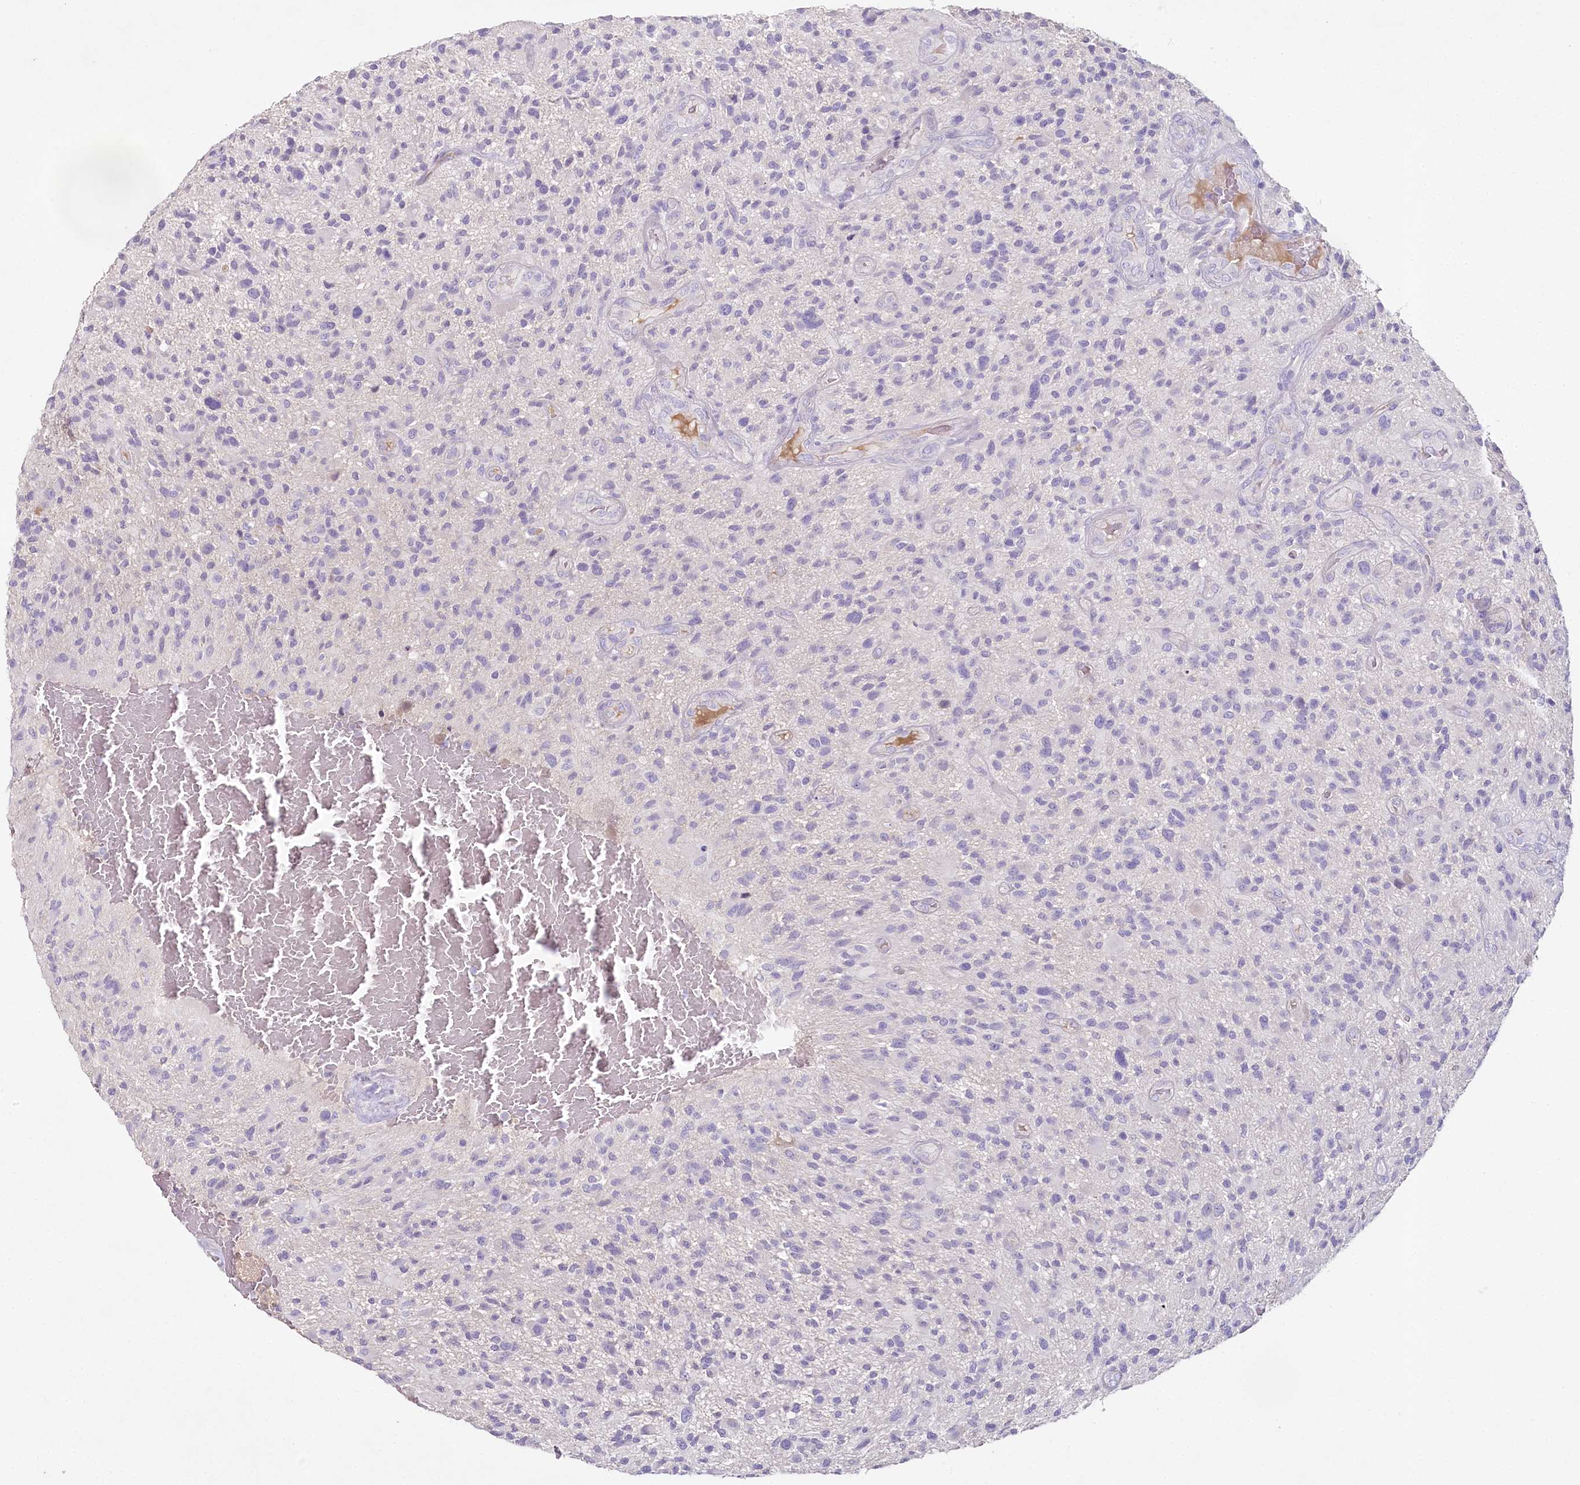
{"staining": {"intensity": "negative", "quantity": "none", "location": "none"}, "tissue": "glioma", "cell_type": "Tumor cells", "image_type": "cancer", "snomed": [{"axis": "morphology", "description": "Glioma, malignant, High grade"}, {"axis": "topography", "description": "Brain"}], "caption": "The immunohistochemistry histopathology image has no significant positivity in tumor cells of high-grade glioma (malignant) tissue.", "gene": "HPD", "patient": {"sex": "male", "age": 47}}